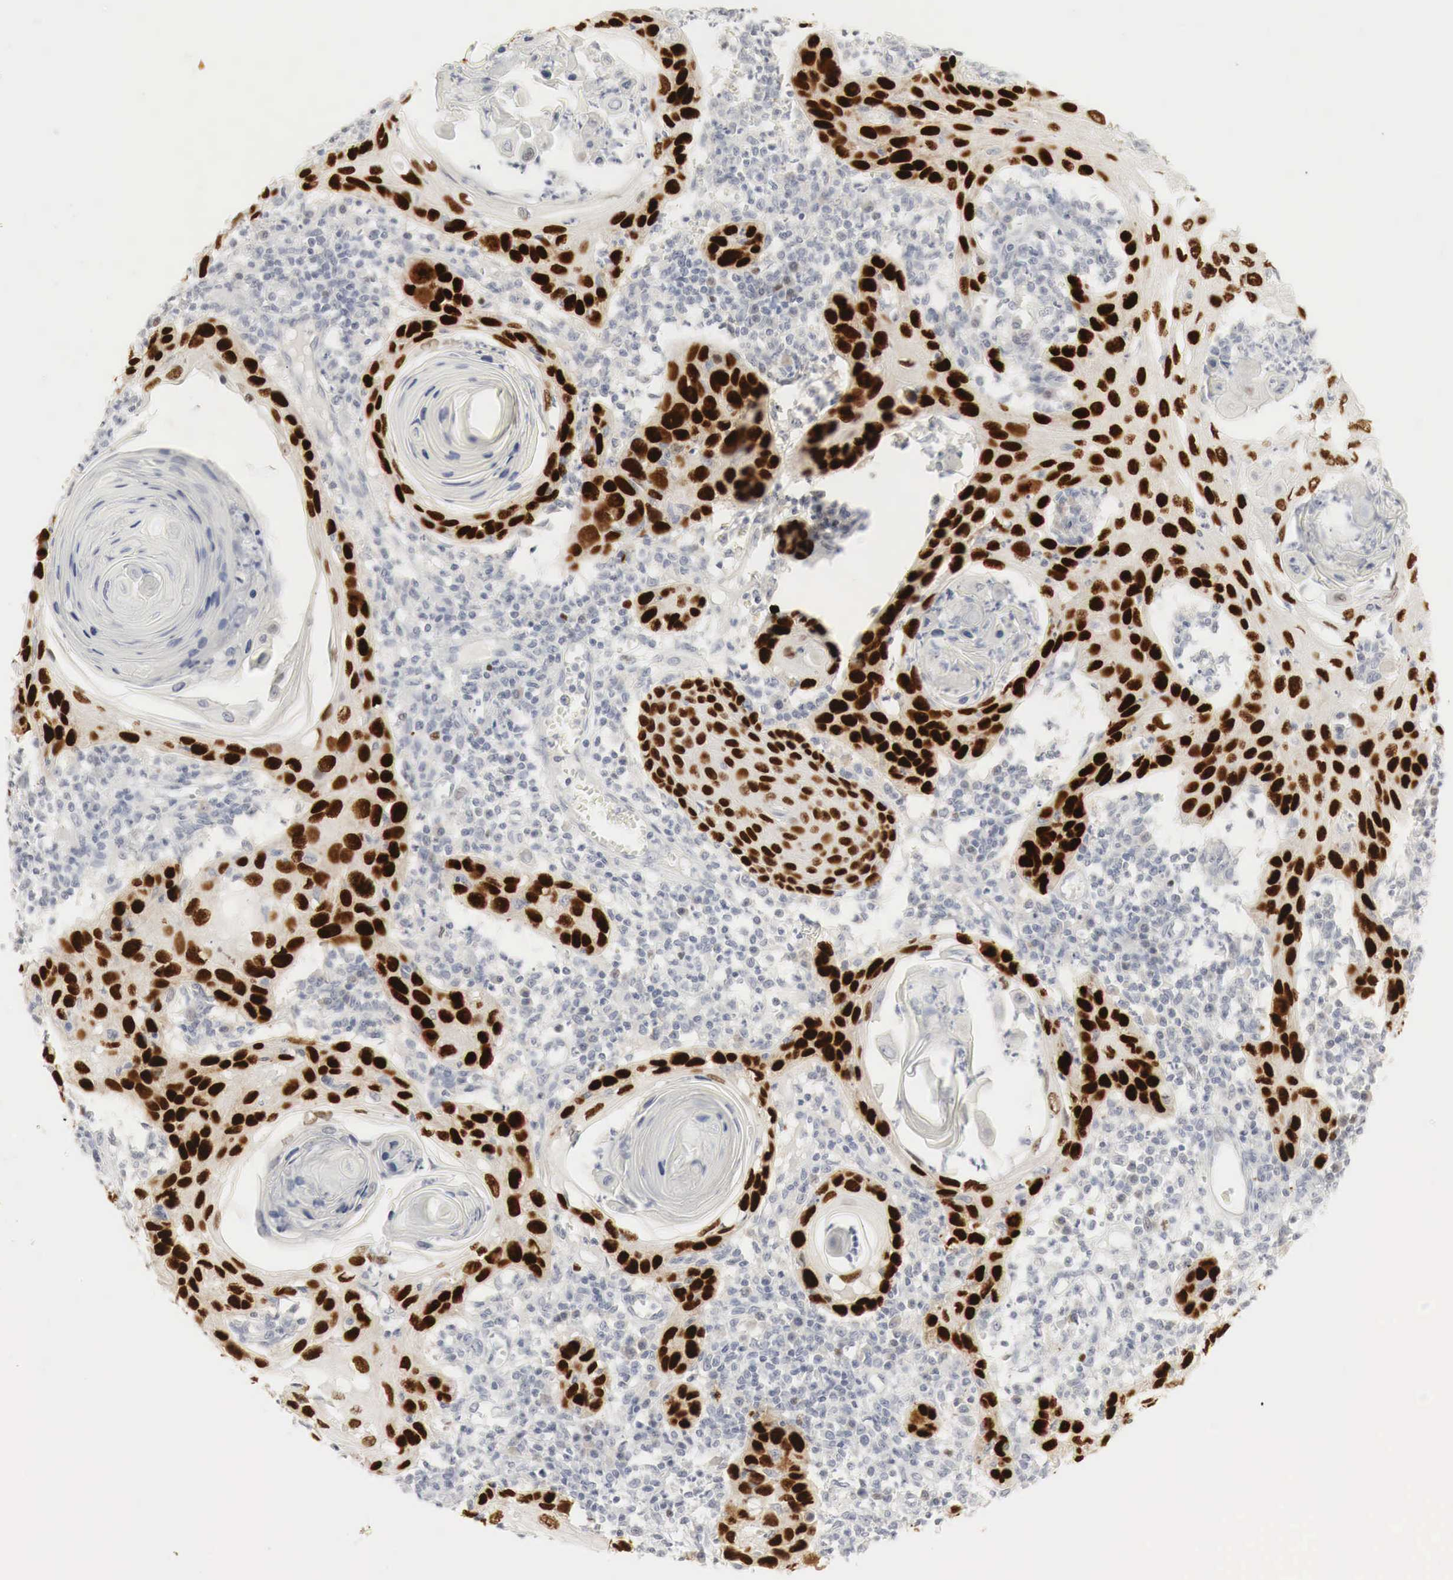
{"staining": {"intensity": "strong", "quantity": "25%-75%", "location": "nuclear"}, "tissue": "skin cancer", "cell_type": "Tumor cells", "image_type": "cancer", "snomed": [{"axis": "morphology", "description": "Squamous cell carcinoma, NOS"}, {"axis": "topography", "description": "Skin"}], "caption": "An image of skin squamous cell carcinoma stained for a protein demonstrates strong nuclear brown staining in tumor cells. The staining is performed using DAB brown chromogen to label protein expression. The nuclei are counter-stained blue using hematoxylin.", "gene": "TP63", "patient": {"sex": "female", "age": 74}}